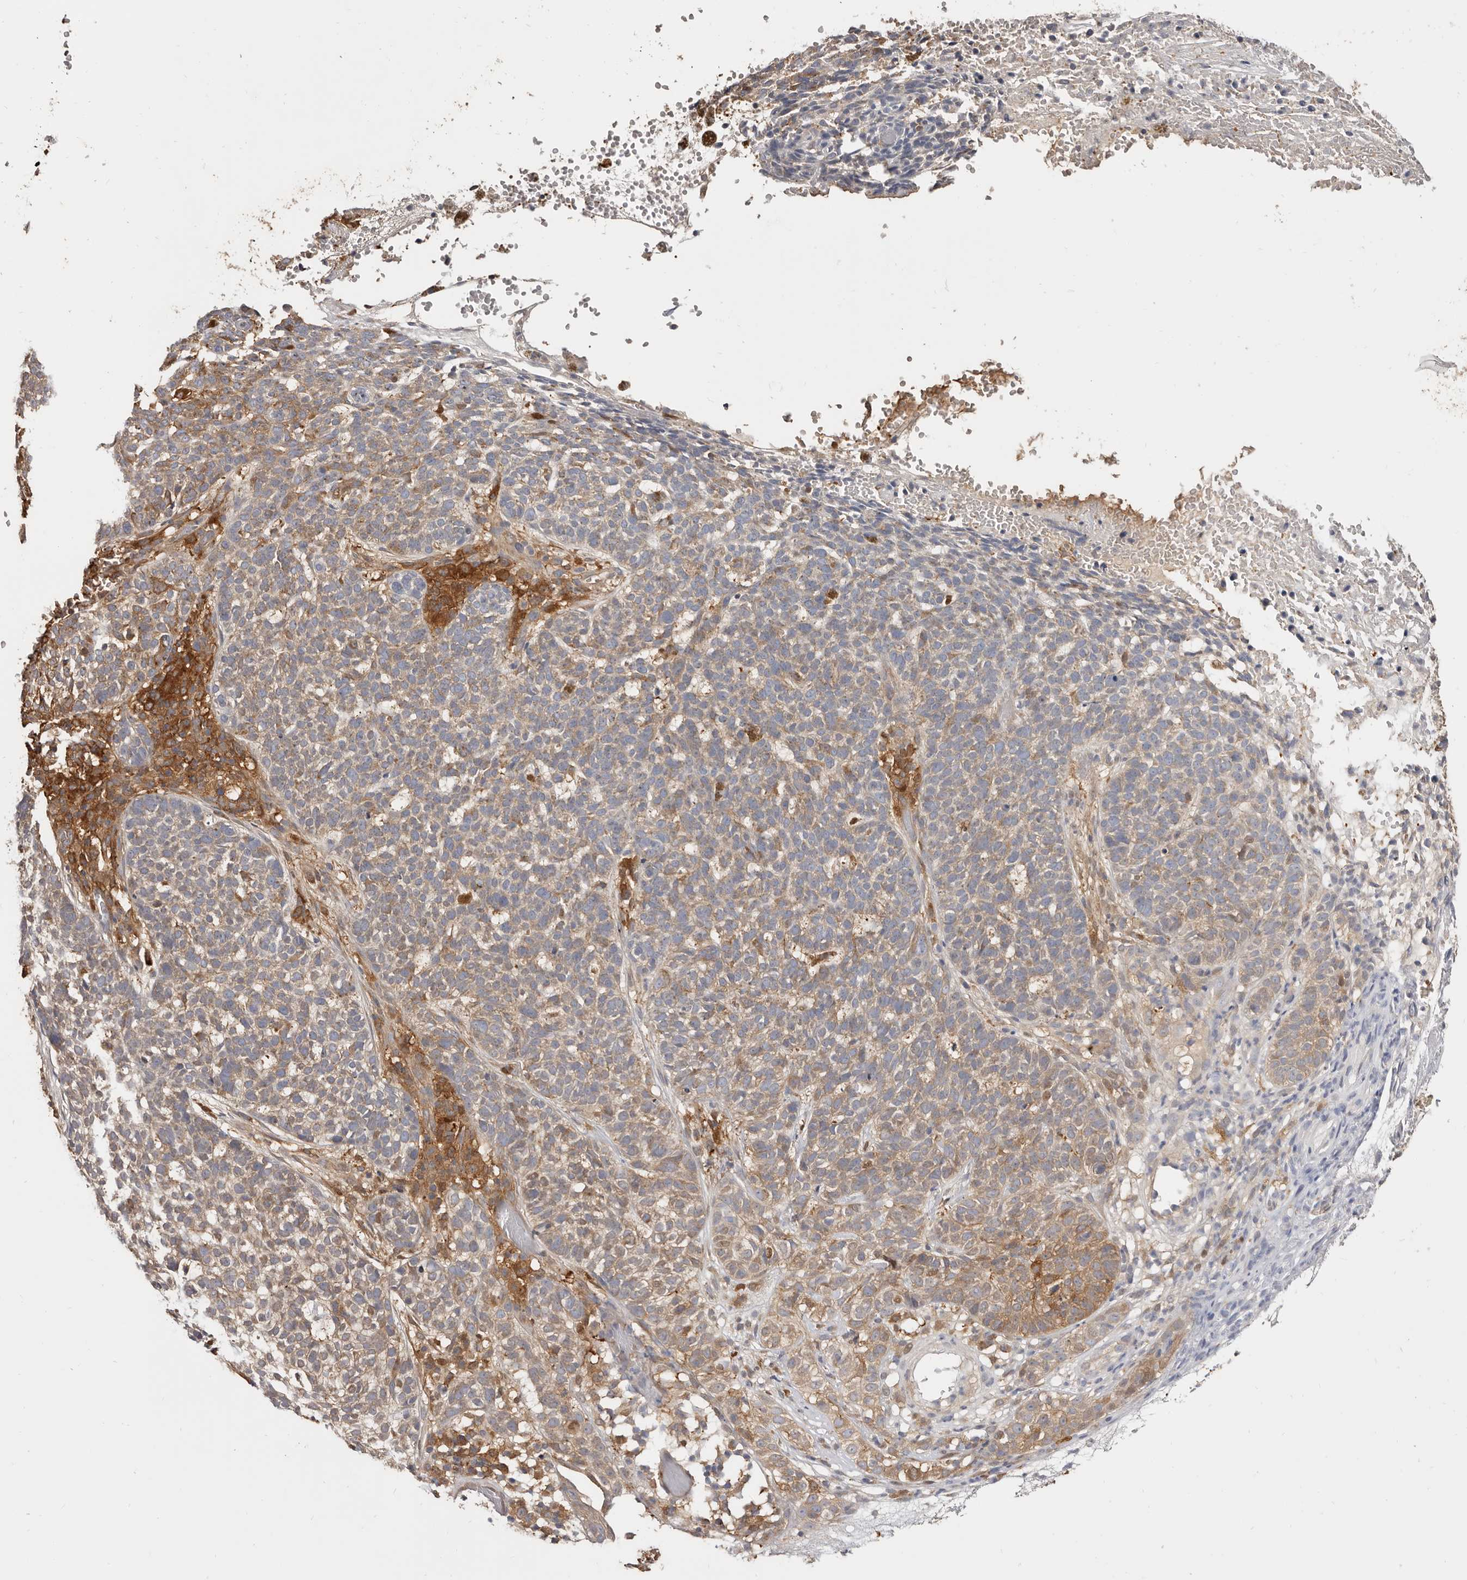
{"staining": {"intensity": "moderate", "quantity": "<25%", "location": "cytoplasmic/membranous"}, "tissue": "skin cancer", "cell_type": "Tumor cells", "image_type": "cancer", "snomed": [{"axis": "morphology", "description": "Basal cell carcinoma"}, {"axis": "topography", "description": "Skin"}], "caption": "The image displays a brown stain indicating the presence of a protein in the cytoplasmic/membranous of tumor cells in skin cancer (basal cell carcinoma). (DAB (3,3'-diaminobenzidine) IHC, brown staining for protein, blue staining for nuclei).", "gene": "LAP3", "patient": {"sex": "male", "age": 85}}